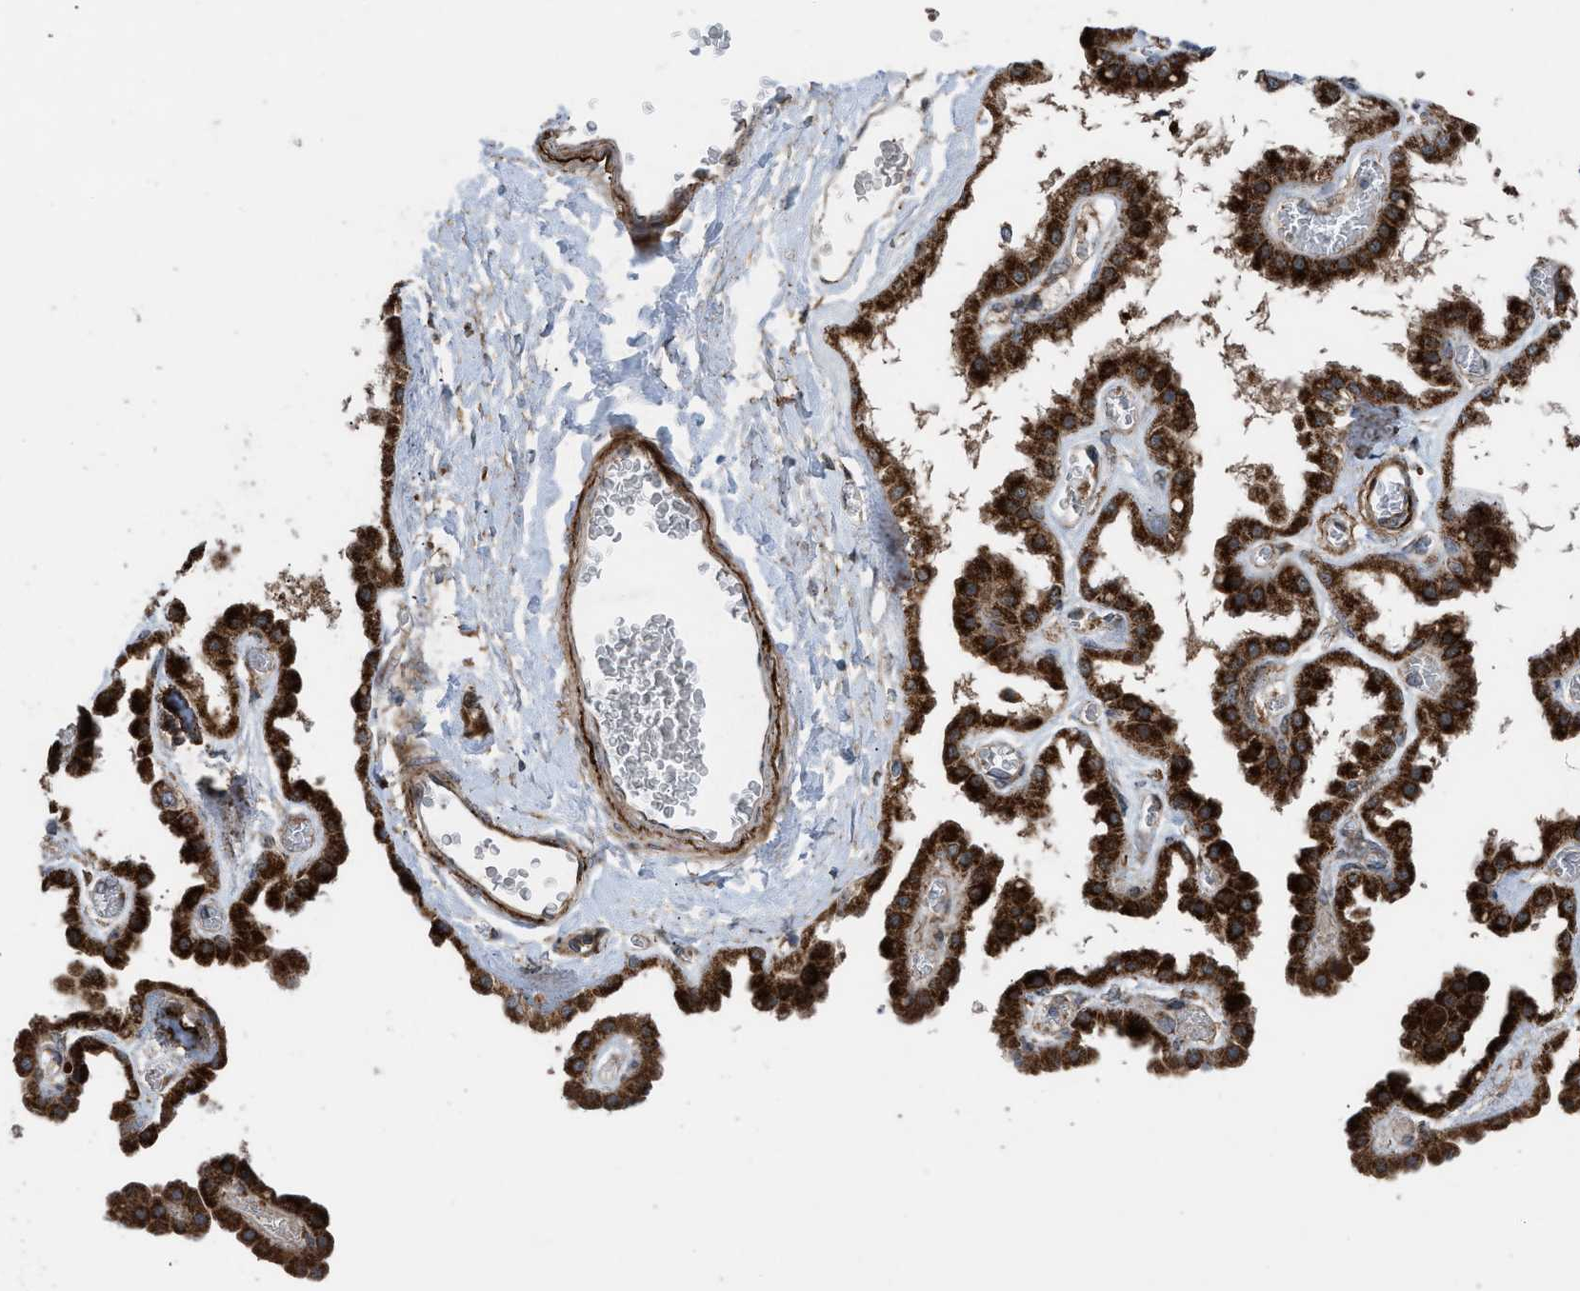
{"staining": {"intensity": "moderate", "quantity": "25%-75%", "location": "cytoplasmic/membranous"}, "tissue": "hippocampus", "cell_type": "Glial cells", "image_type": "normal", "snomed": [{"axis": "morphology", "description": "Normal tissue, NOS"}, {"axis": "topography", "description": "Hippocampus"}], "caption": "A high-resolution image shows immunohistochemistry staining of normal hippocampus, which reveals moderate cytoplasmic/membranous staining in approximately 25%-75% of glial cells.", "gene": "AP3M2", "patient": {"sex": "female", "age": 19}}